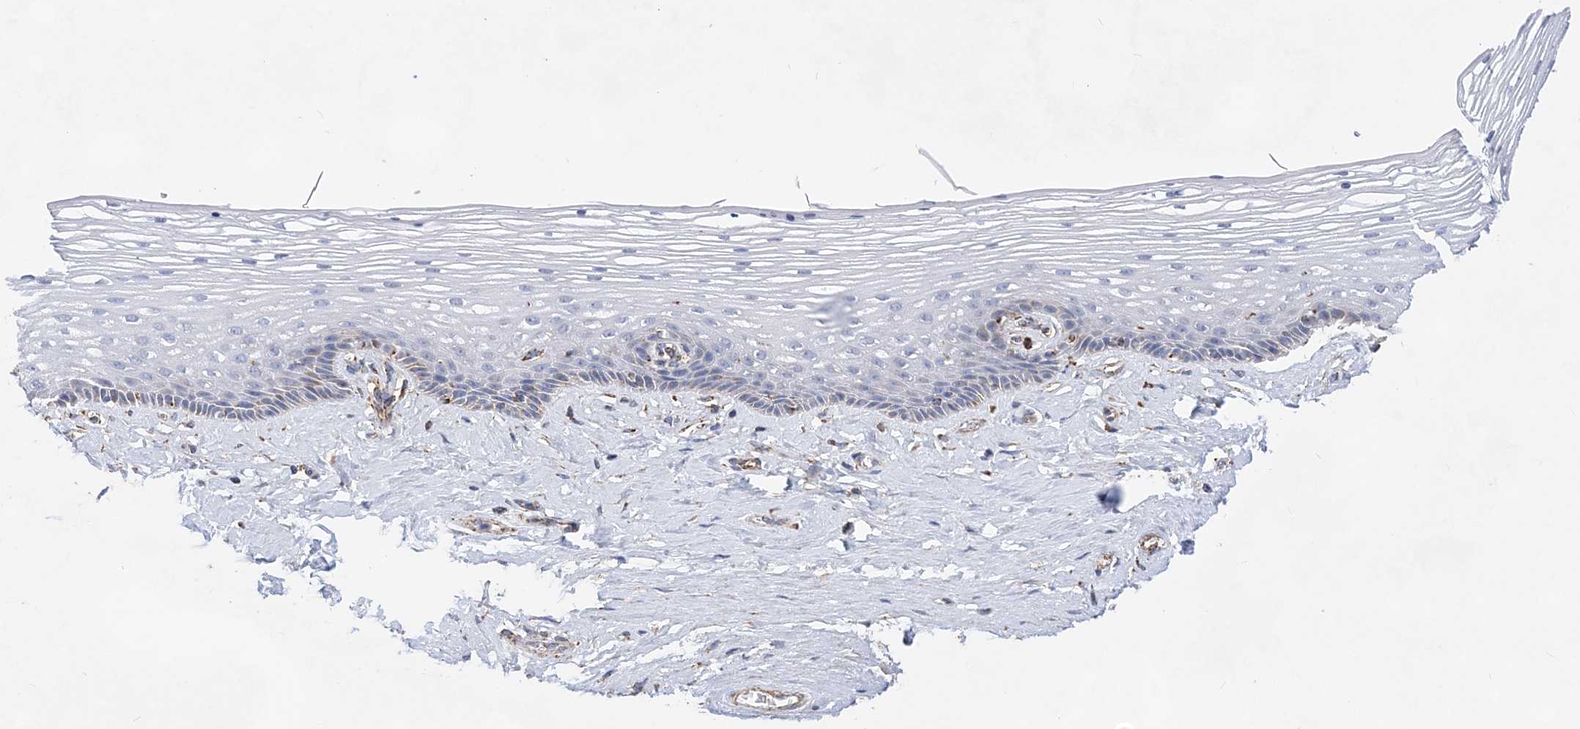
{"staining": {"intensity": "weak", "quantity": "<25%", "location": "cytoplasmic/membranous"}, "tissue": "vagina", "cell_type": "Squamous epithelial cells", "image_type": "normal", "snomed": [{"axis": "morphology", "description": "Normal tissue, NOS"}, {"axis": "topography", "description": "Vagina"}], "caption": "The photomicrograph reveals no staining of squamous epithelial cells in normal vagina. (Brightfield microscopy of DAB (3,3'-diaminobenzidine) immunohistochemistry at high magnification).", "gene": "ACOT9", "patient": {"sex": "female", "age": 46}}